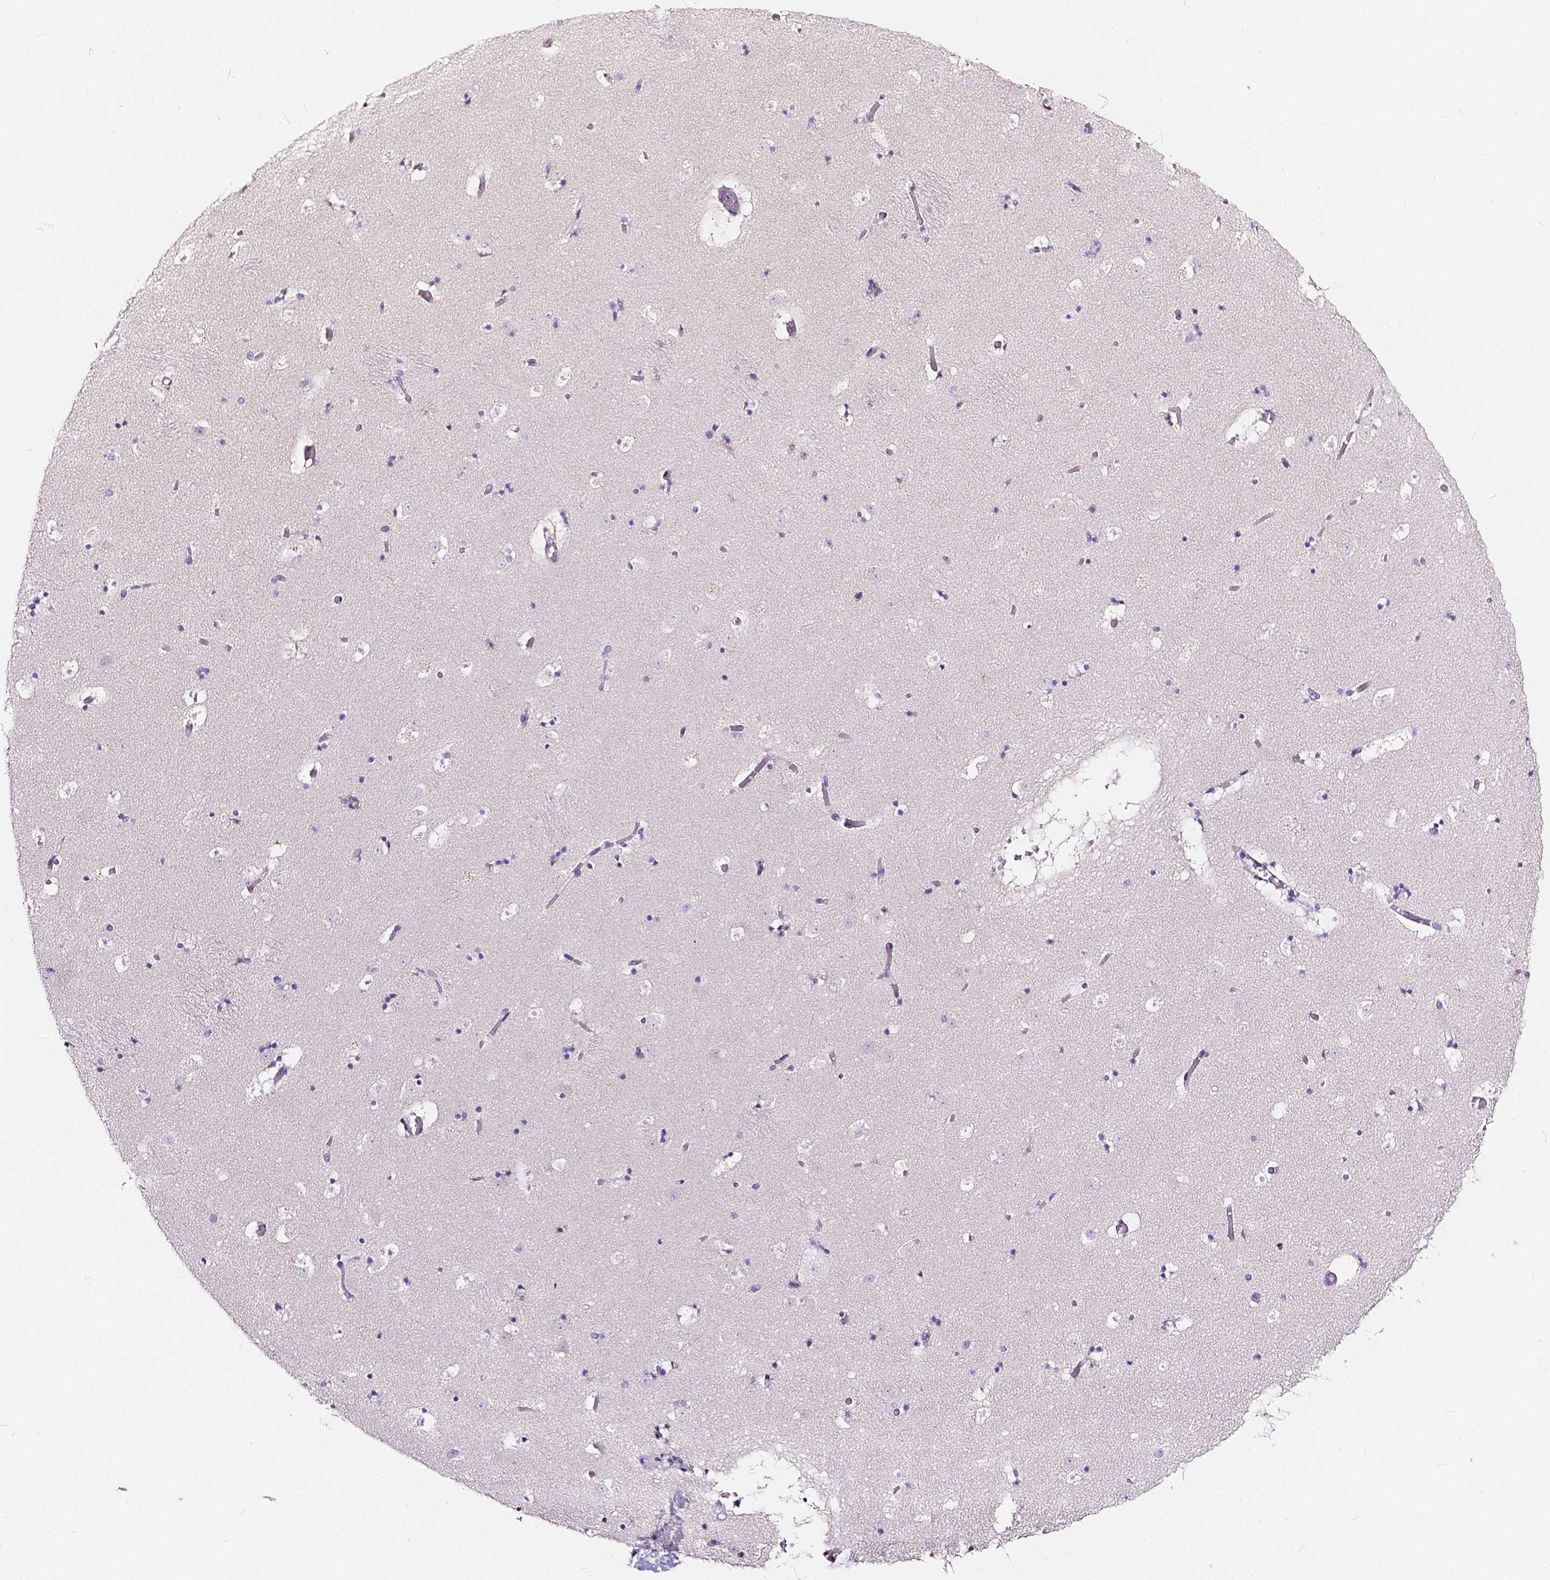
{"staining": {"intensity": "negative", "quantity": "none", "location": "none"}, "tissue": "caudate", "cell_type": "Glial cells", "image_type": "normal", "snomed": [{"axis": "morphology", "description": "Normal tissue, NOS"}, {"axis": "topography", "description": "Lateral ventricle wall"}], "caption": "High power microscopy histopathology image of an IHC micrograph of unremarkable caudate, revealing no significant staining in glial cells.", "gene": "CLSTN2", "patient": {"sex": "female", "age": 42}}